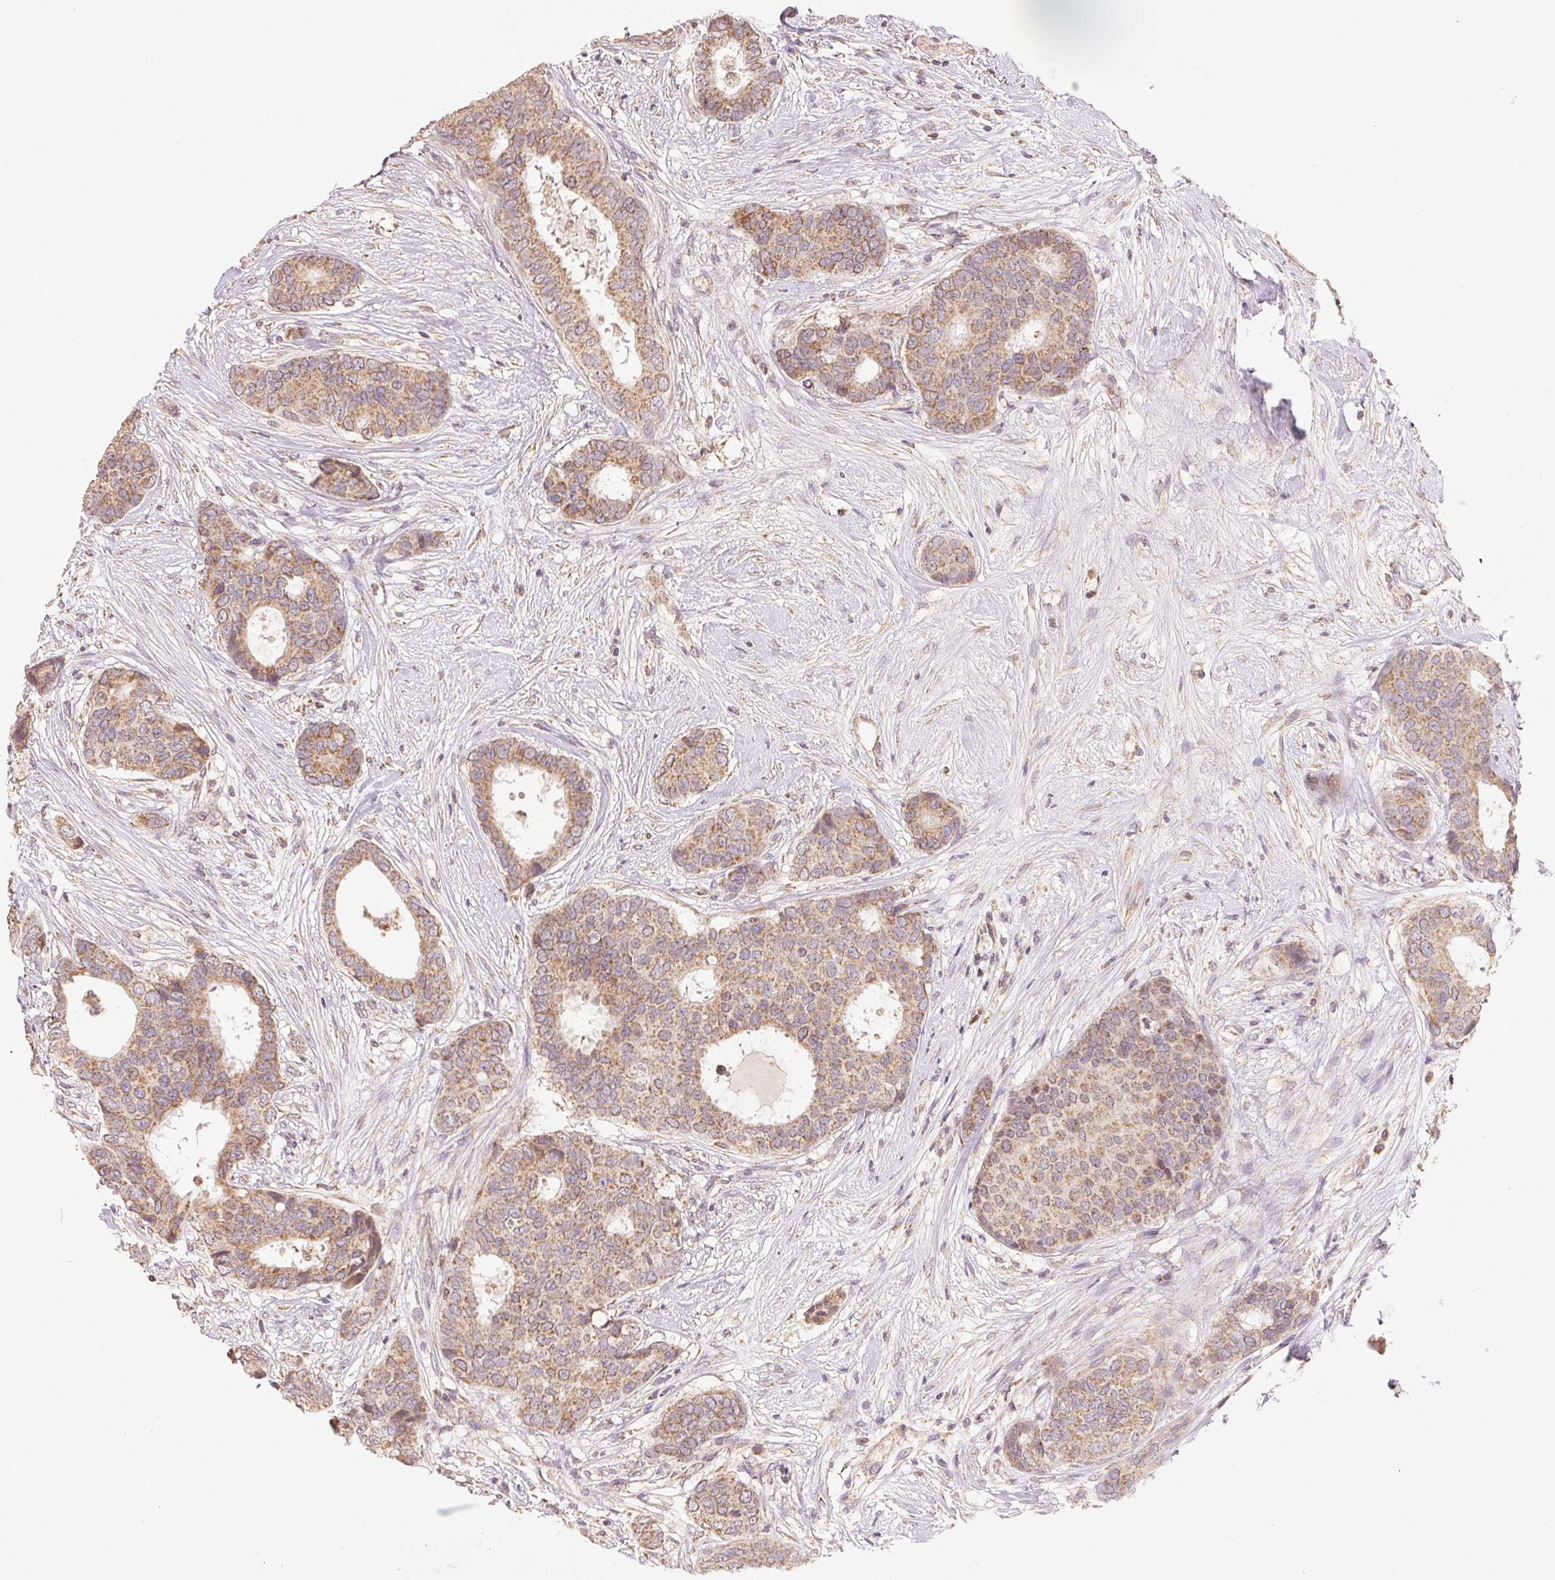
{"staining": {"intensity": "moderate", "quantity": ">75%", "location": "cytoplasmic/membranous"}, "tissue": "breast cancer", "cell_type": "Tumor cells", "image_type": "cancer", "snomed": [{"axis": "morphology", "description": "Duct carcinoma"}, {"axis": "topography", "description": "Breast"}], "caption": "Moderate cytoplasmic/membranous protein expression is identified in approximately >75% of tumor cells in breast intraductal carcinoma.", "gene": "CLASP1", "patient": {"sex": "female", "age": 75}}